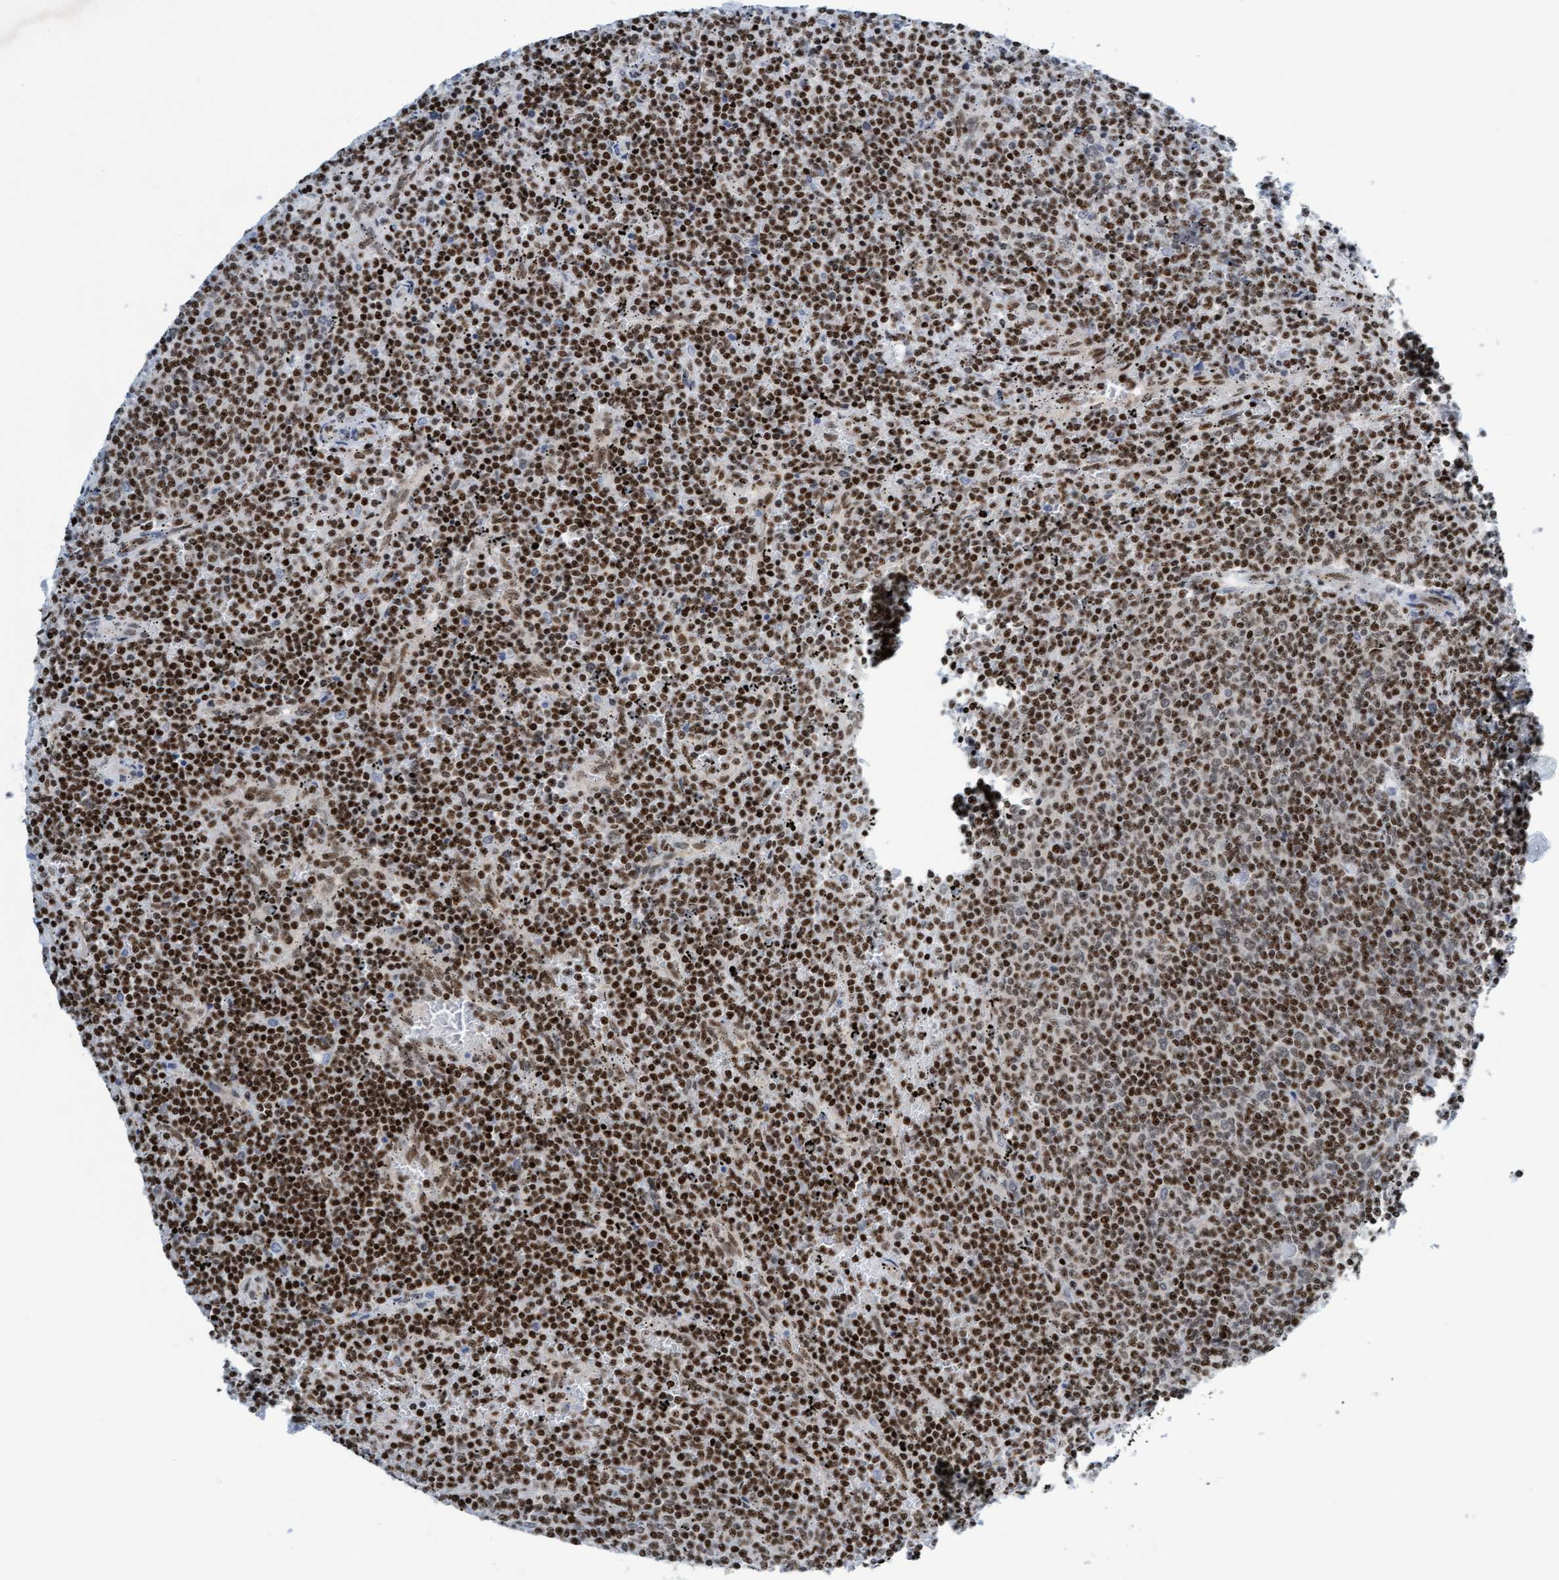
{"staining": {"intensity": "strong", "quantity": ">75%", "location": "nuclear"}, "tissue": "lymphoma", "cell_type": "Tumor cells", "image_type": "cancer", "snomed": [{"axis": "morphology", "description": "Malignant lymphoma, non-Hodgkin's type, Low grade"}, {"axis": "topography", "description": "Spleen"}], "caption": "A histopathology image showing strong nuclear expression in approximately >75% of tumor cells in lymphoma, as visualized by brown immunohistochemical staining.", "gene": "GLRX2", "patient": {"sex": "female", "age": 50}}